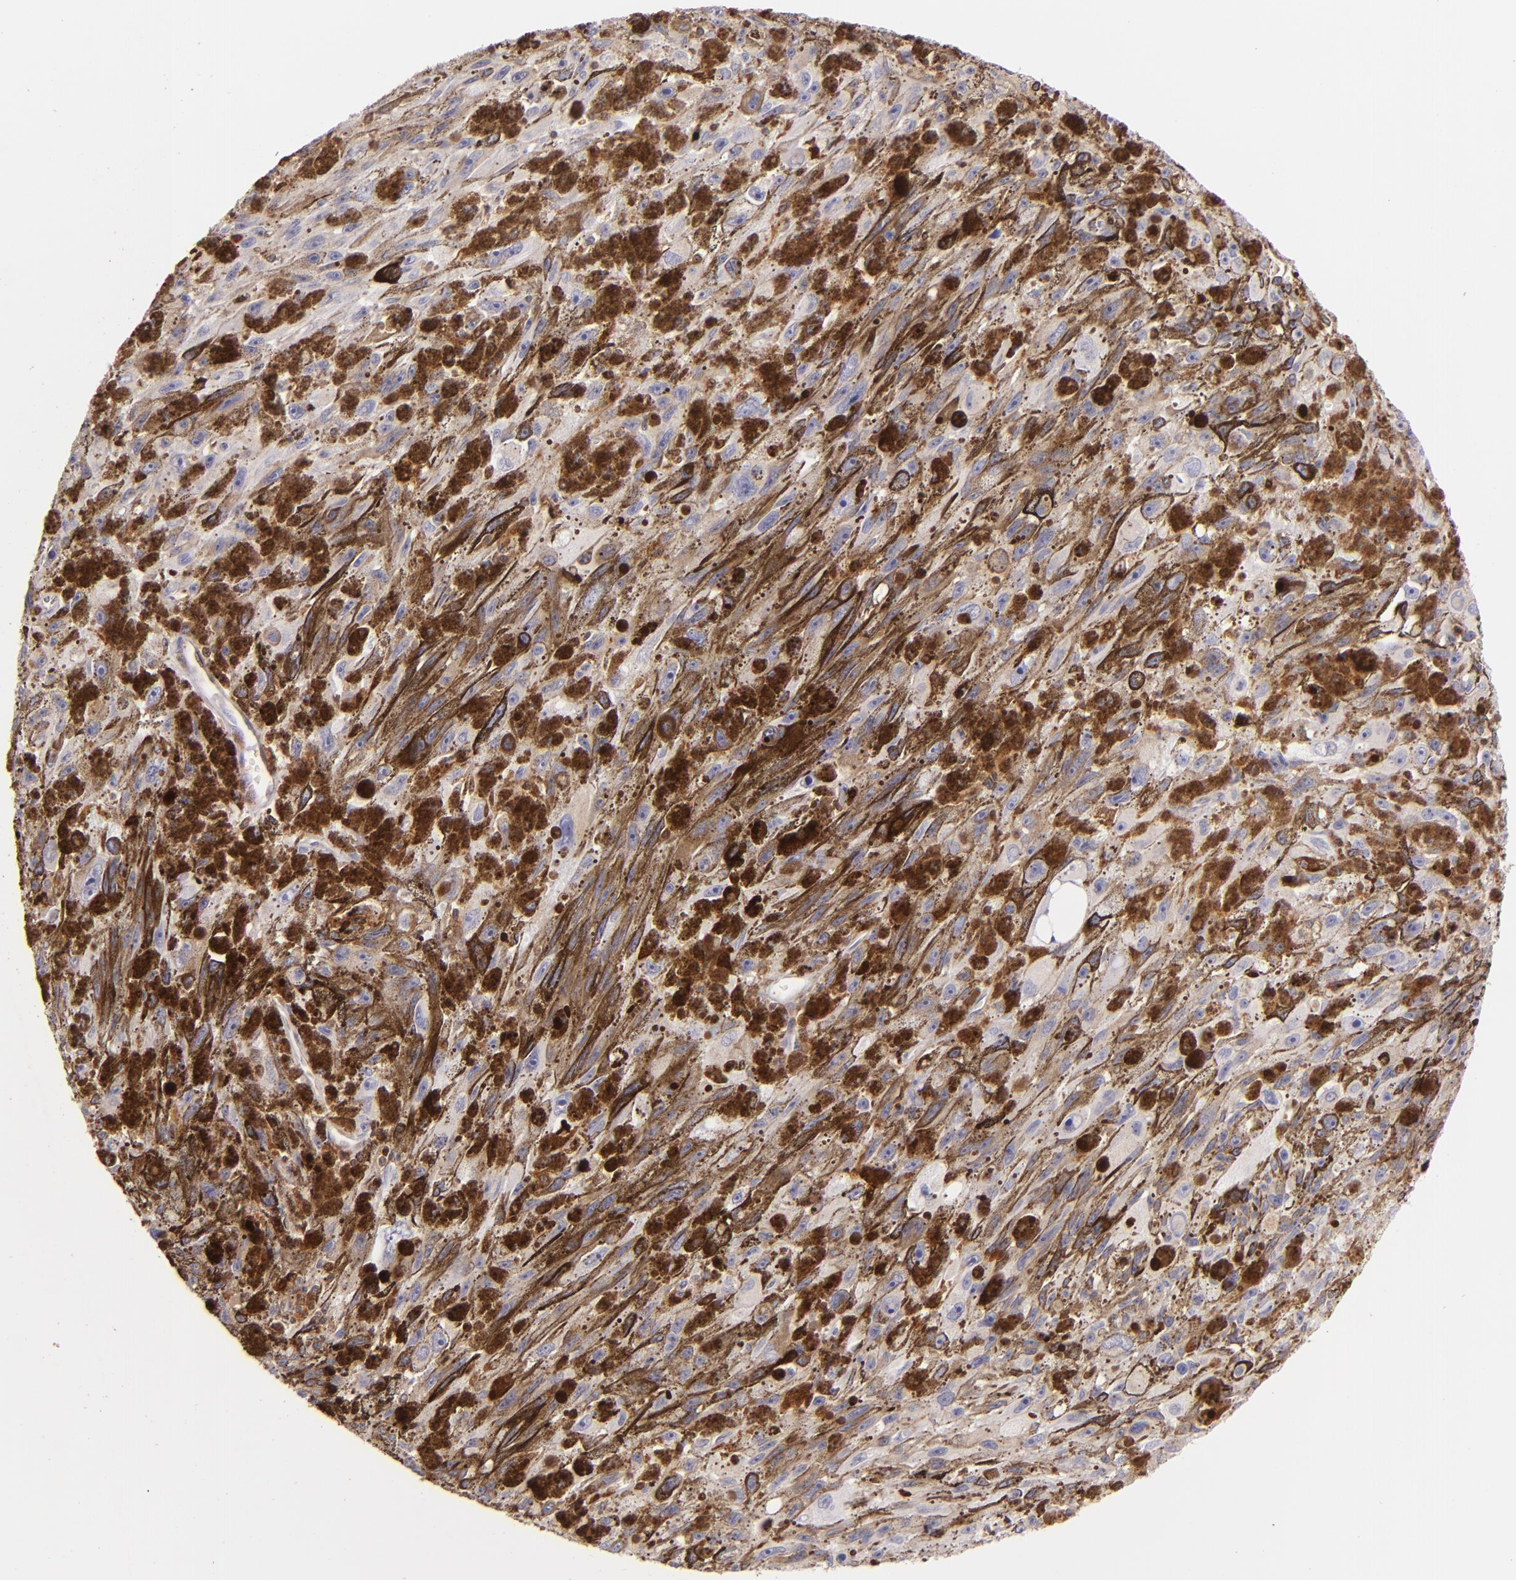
{"staining": {"intensity": "strong", "quantity": "25%-75%", "location": "cytoplasmic/membranous"}, "tissue": "melanoma", "cell_type": "Tumor cells", "image_type": "cancer", "snomed": [{"axis": "morphology", "description": "Malignant melanoma, NOS"}, {"axis": "topography", "description": "Skin"}], "caption": "IHC micrograph of neoplastic tissue: human melanoma stained using IHC reveals high levels of strong protein expression localized specifically in the cytoplasmic/membranous of tumor cells, appearing as a cytoplasmic/membranous brown color.", "gene": "BTK", "patient": {"sex": "female", "age": 104}}